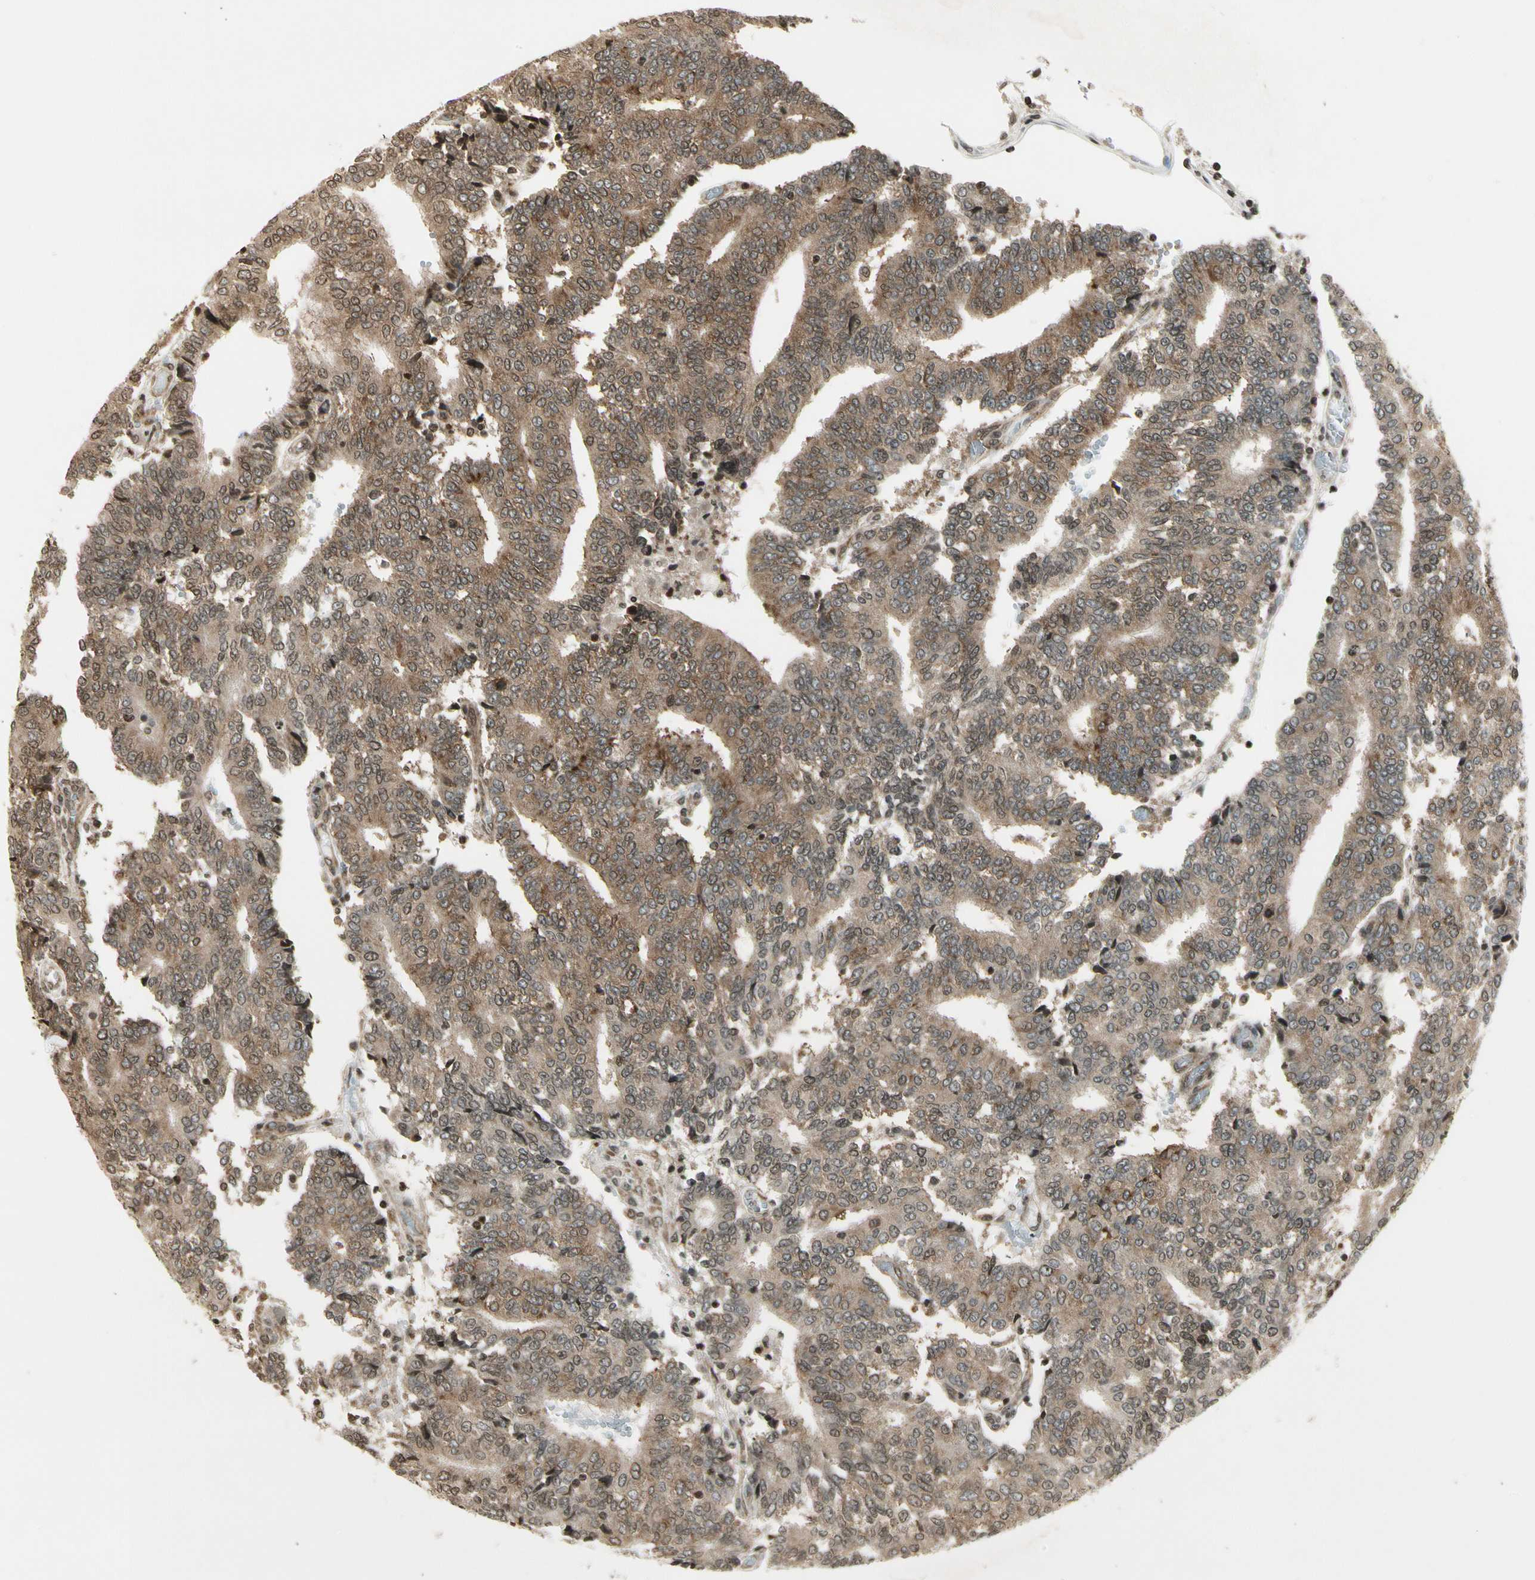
{"staining": {"intensity": "moderate", "quantity": ">75%", "location": "cytoplasmic/membranous"}, "tissue": "prostate cancer", "cell_type": "Tumor cells", "image_type": "cancer", "snomed": [{"axis": "morphology", "description": "Adenocarcinoma, High grade"}, {"axis": "topography", "description": "Prostate"}], "caption": "IHC histopathology image of prostate cancer stained for a protein (brown), which exhibits medium levels of moderate cytoplasmic/membranous staining in about >75% of tumor cells.", "gene": "SMN2", "patient": {"sex": "male", "age": 55}}